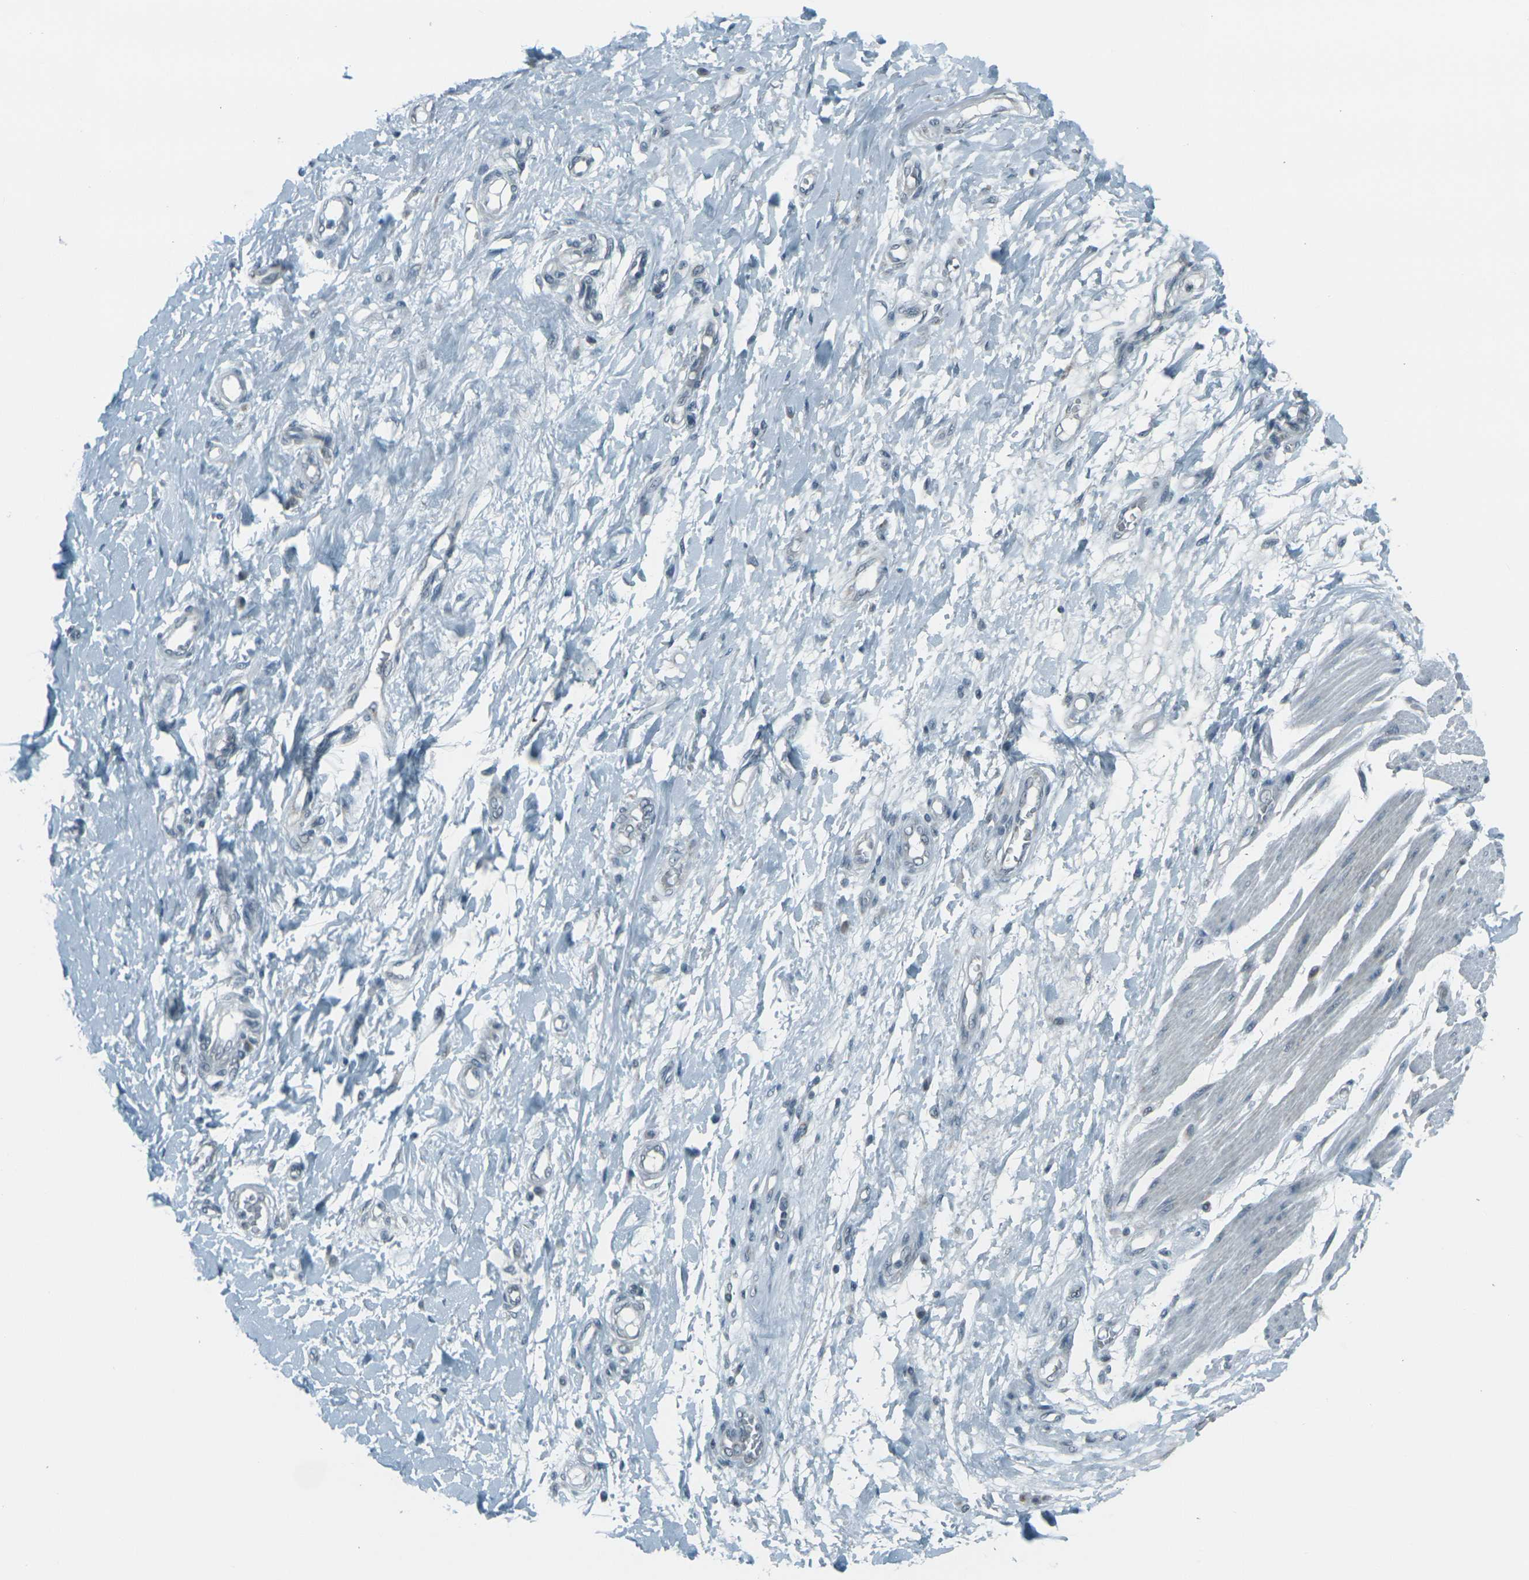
{"staining": {"intensity": "negative", "quantity": "none", "location": "none"}, "tissue": "adipose tissue", "cell_type": "Adipocytes", "image_type": "normal", "snomed": [{"axis": "morphology", "description": "Normal tissue, NOS"}, {"axis": "morphology", "description": "Adenocarcinoma, NOS"}, {"axis": "topography", "description": "Esophagus"}], "caption": "A photomicrograph of adipose tissue stained for a protein shows no brown staining in adipocytes.", "gene": "H2BC1", "patient": {"sex": "male", "age": 62}}